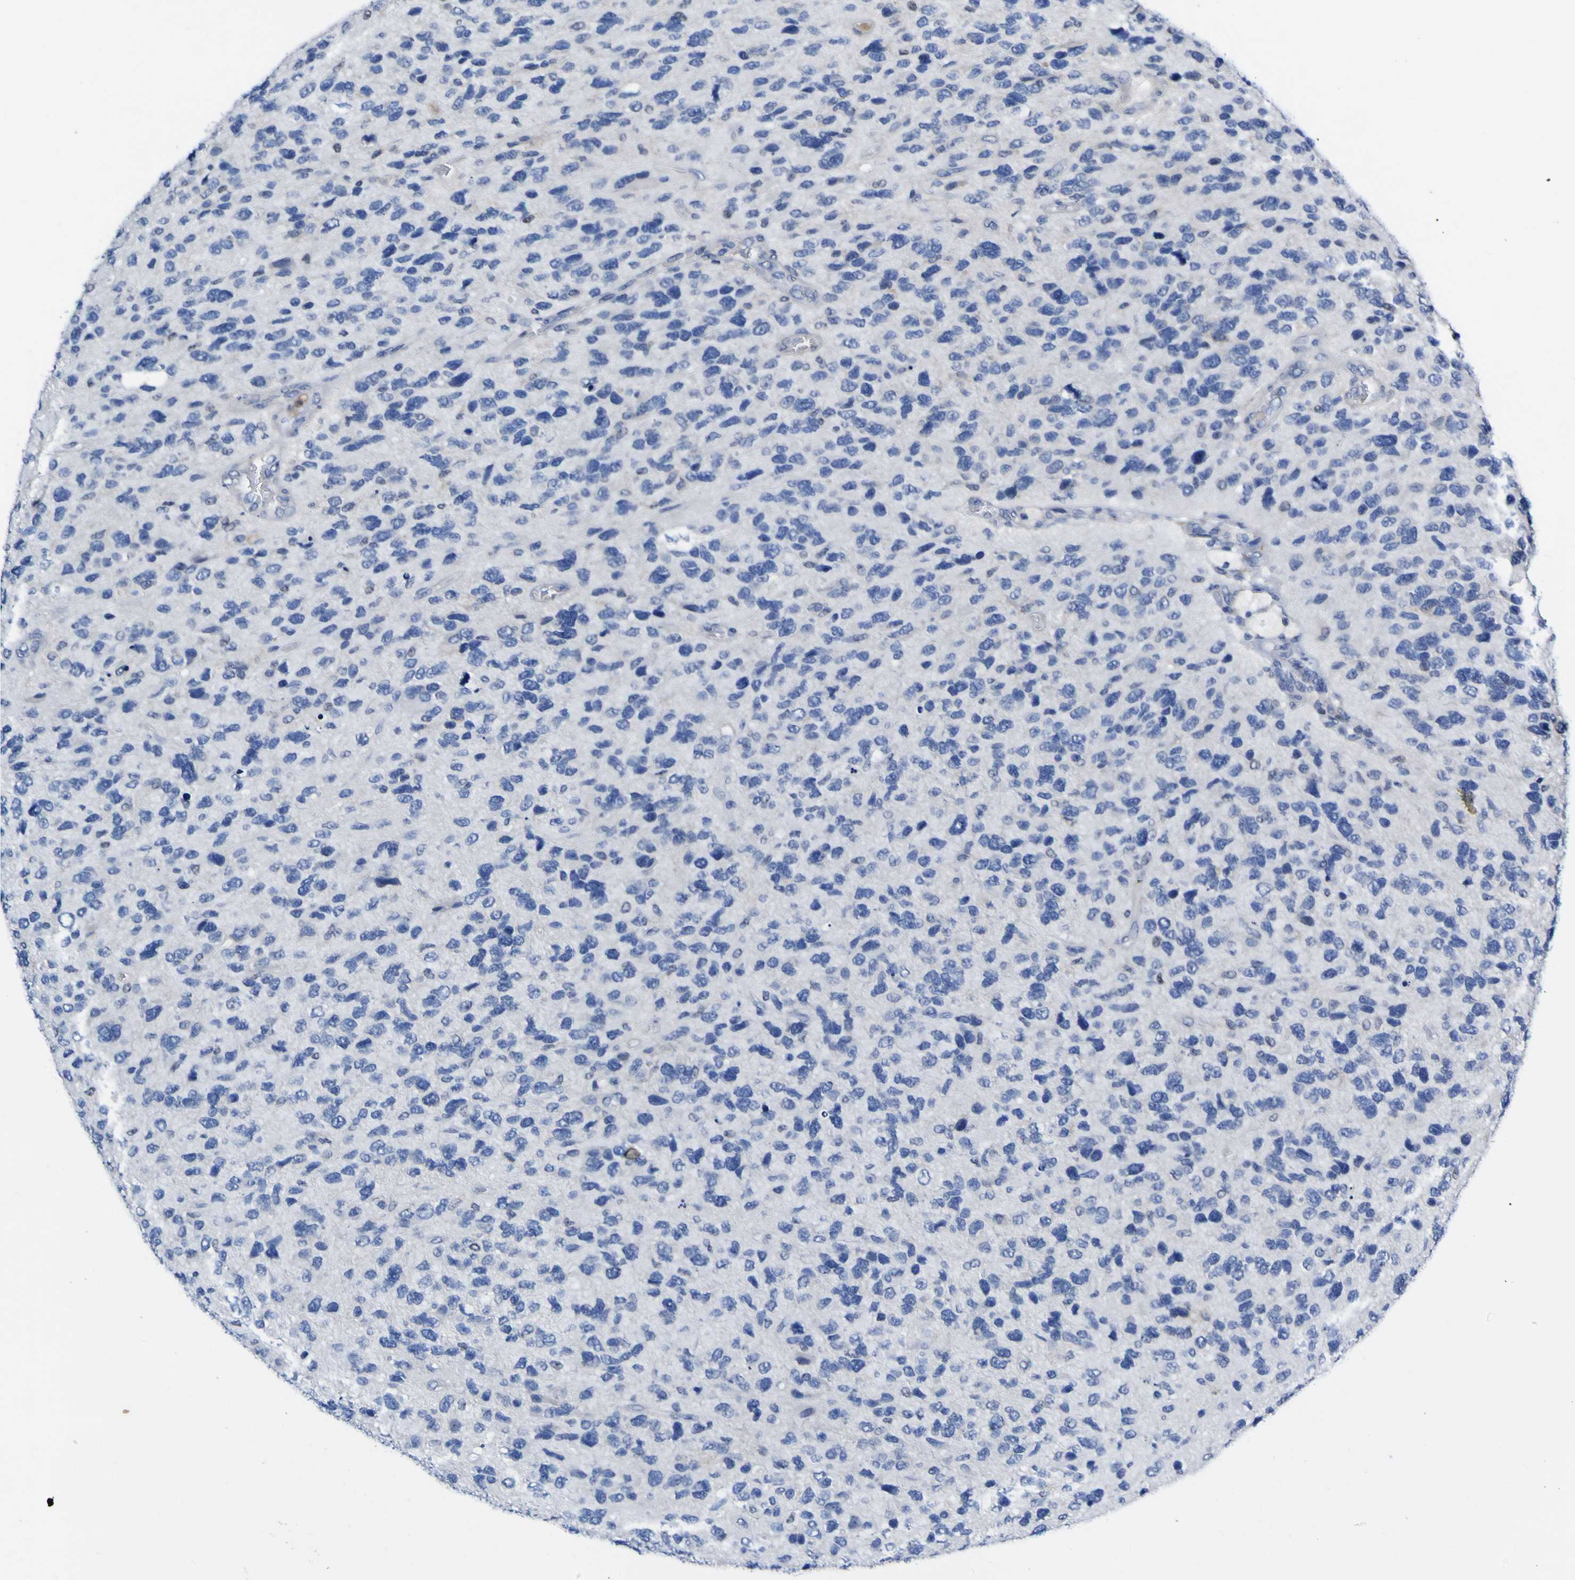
{"staining": {"intensity": "negative", "quantity": "none", "location": "none"}, "tissue": "glioma", "cell_type": "Tumor cells", "image_type": "cancer", "snomed": [{"axis": "morphology", "description": "Glioma, malignant, High grade"}, {"axis": "topography", "description": "Brain"}], "caption": "Micrograph shows no significant protein positivity in tumor cells of malignant high-grade glioma.", "gene": "CASP6", "patient": {"sex": "female", "age": 58}}